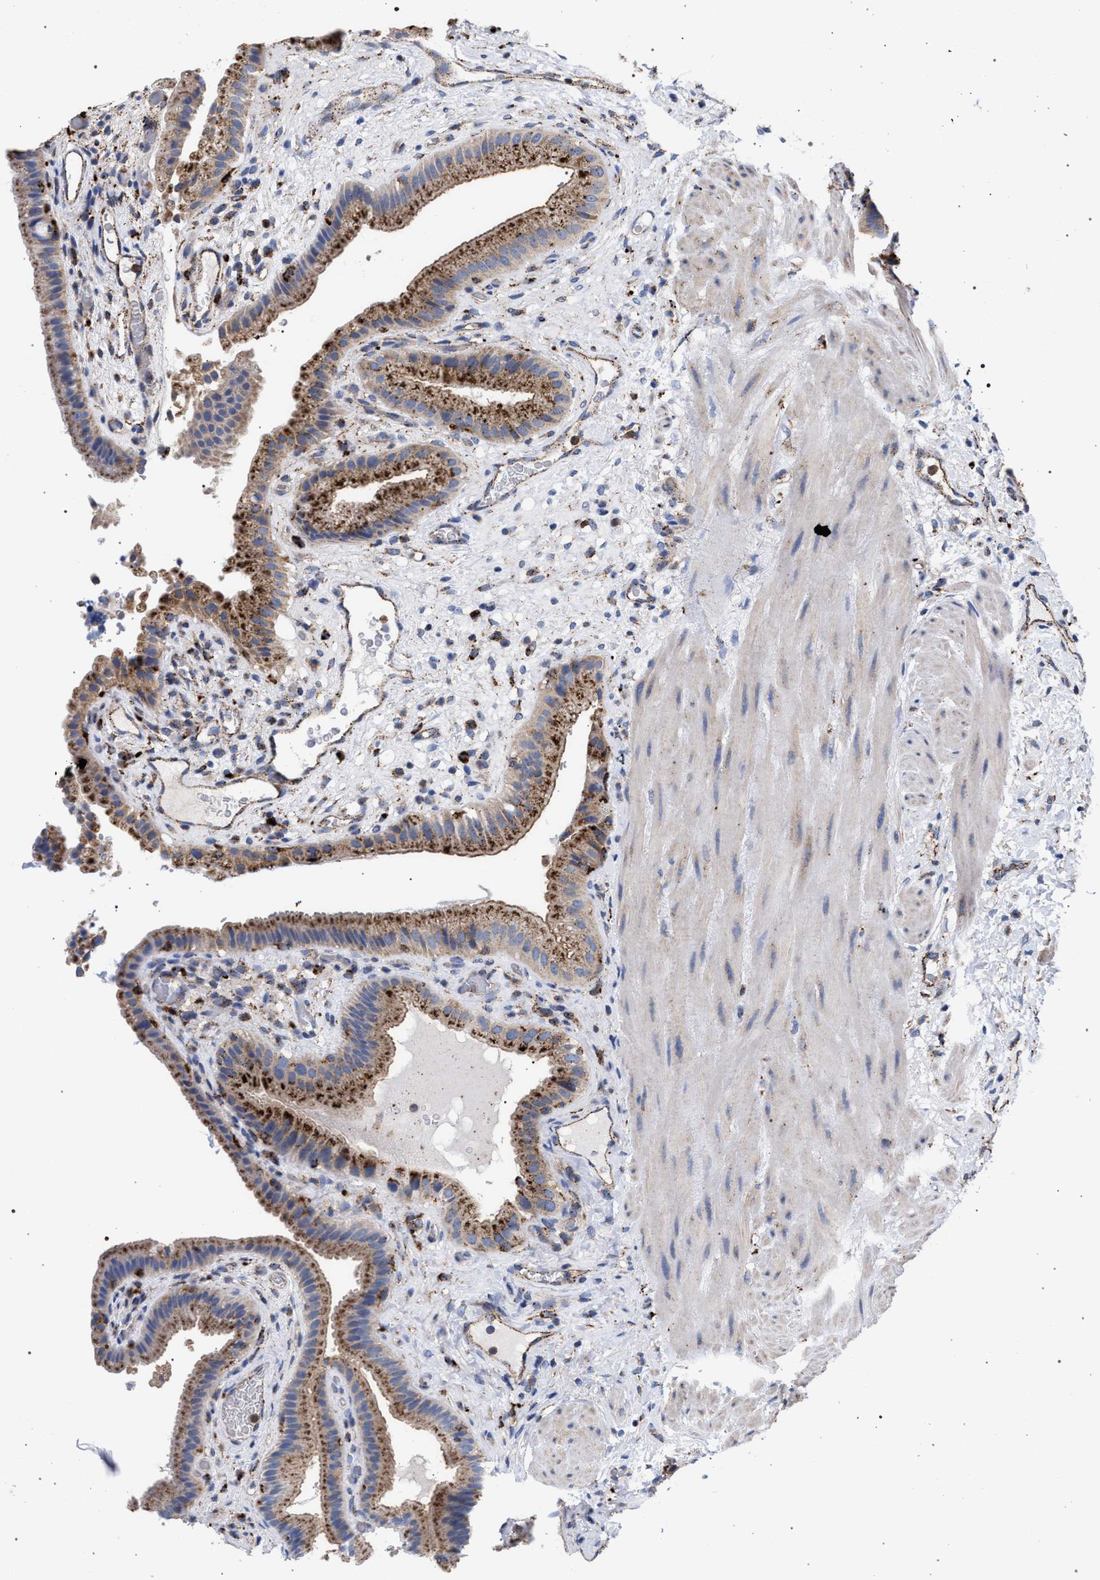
{"staining": {"intensity": "strong", "quantity": ">75%", "location": "cytoplasmic/membranous"}, "tissue": "gallbladder", "cell_type": "Glandular cells", "image_type": "normal", "snomed": [{"axis": "morphology", "description": "Normal tissue, NOS"}, {"axis": "topography", "description": "Gallbladder"}], "caption": "Protein expression analysis of unremarkable gallbladder demonstrates strong cytoplasmic/membranous staining in approximately >75% of glandular cells.", "gene": "PPT1", "patient": {"sex": "male", "age": 49}}